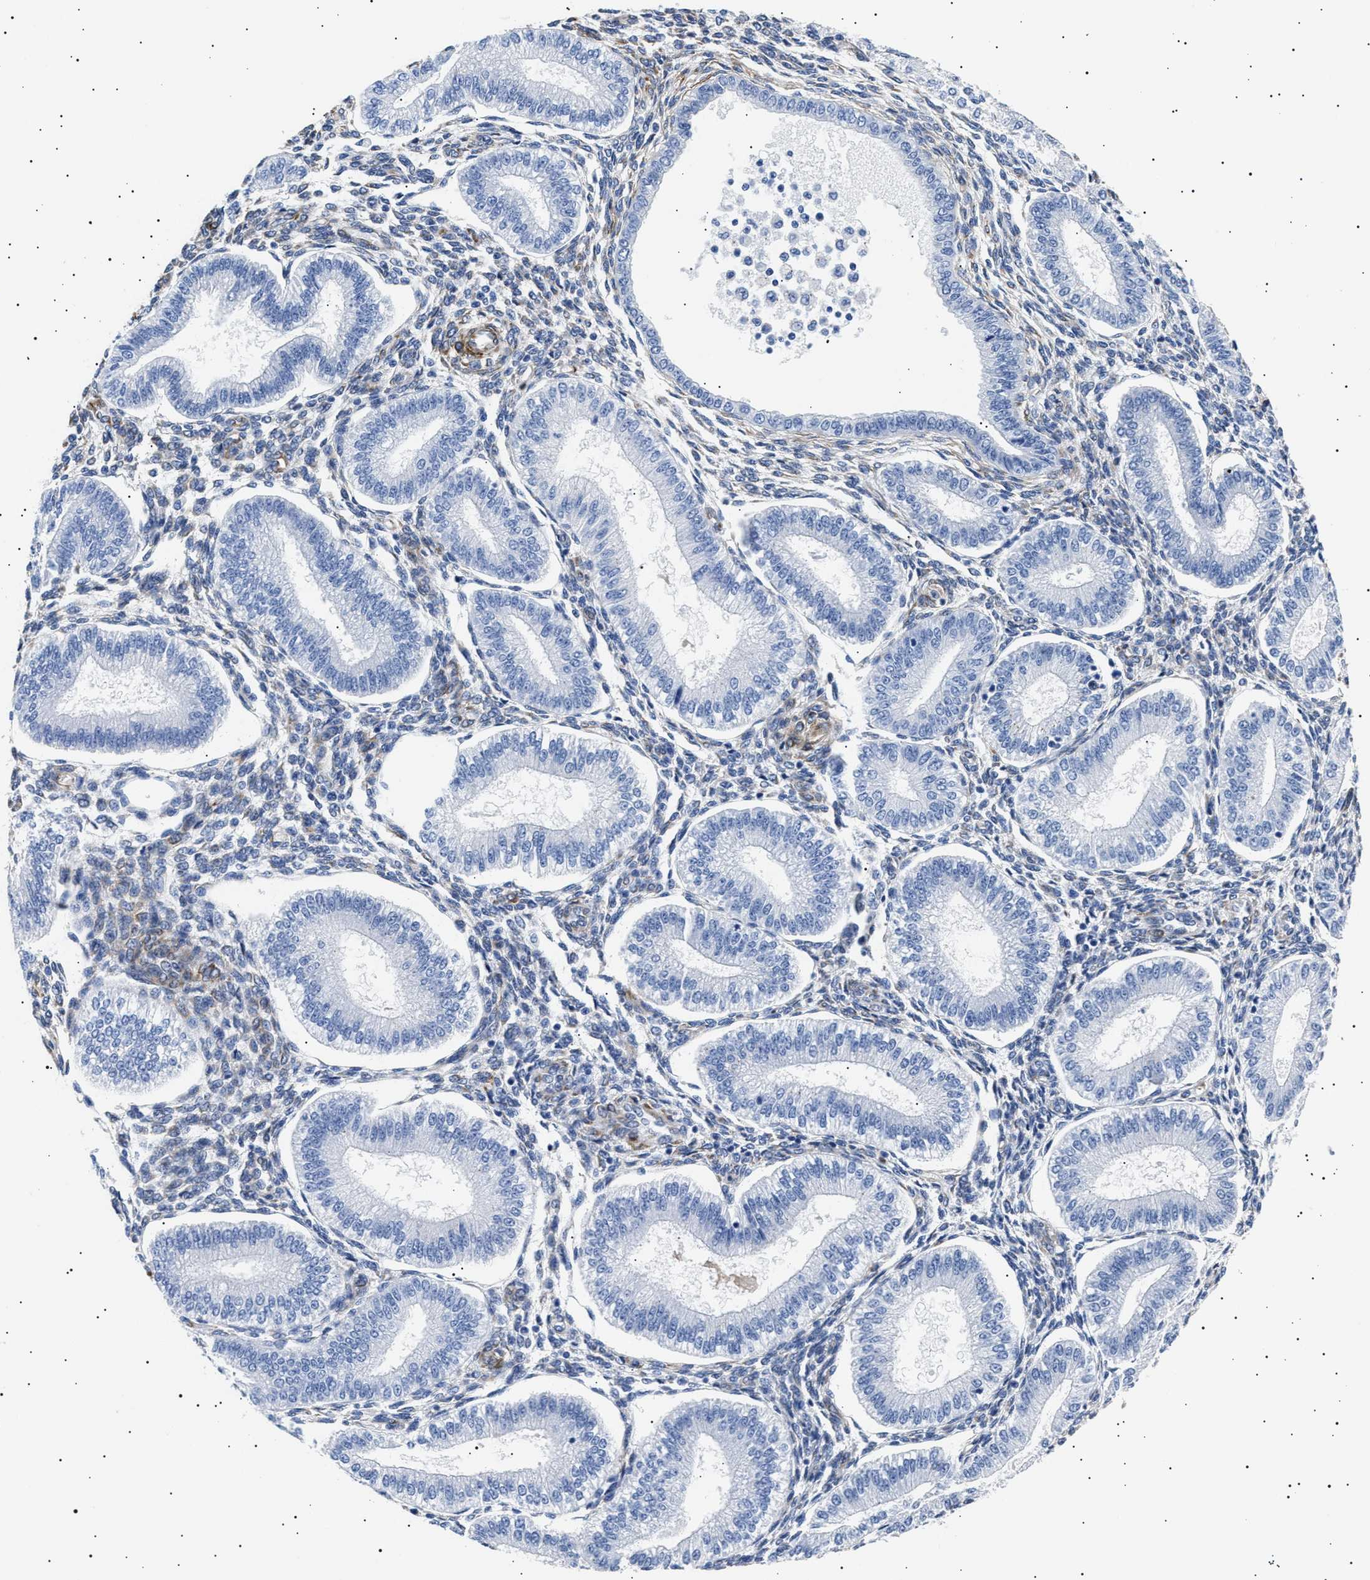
{"staining": {"intensity": "moderate", "quantity": "25%-75%", "location": "cytoplasmic/membranous"}, "tissue": "endometrium", "cell_type": "Cells in endometrial stroma", "image_type": "normal", "snomed": [{"axis": "morphology", "description": "Normal tissue, NOS"}, {"axis": "topography", "description": "Endometrium"}], "caption": "A photomicrograph of endometrium stained for a protein reveals moderate cytoplasmic/membranous brown staining in cells in endometrial stroma.", "gene": "HEMGN", "patient": {"sex": "female", "age": 39}}